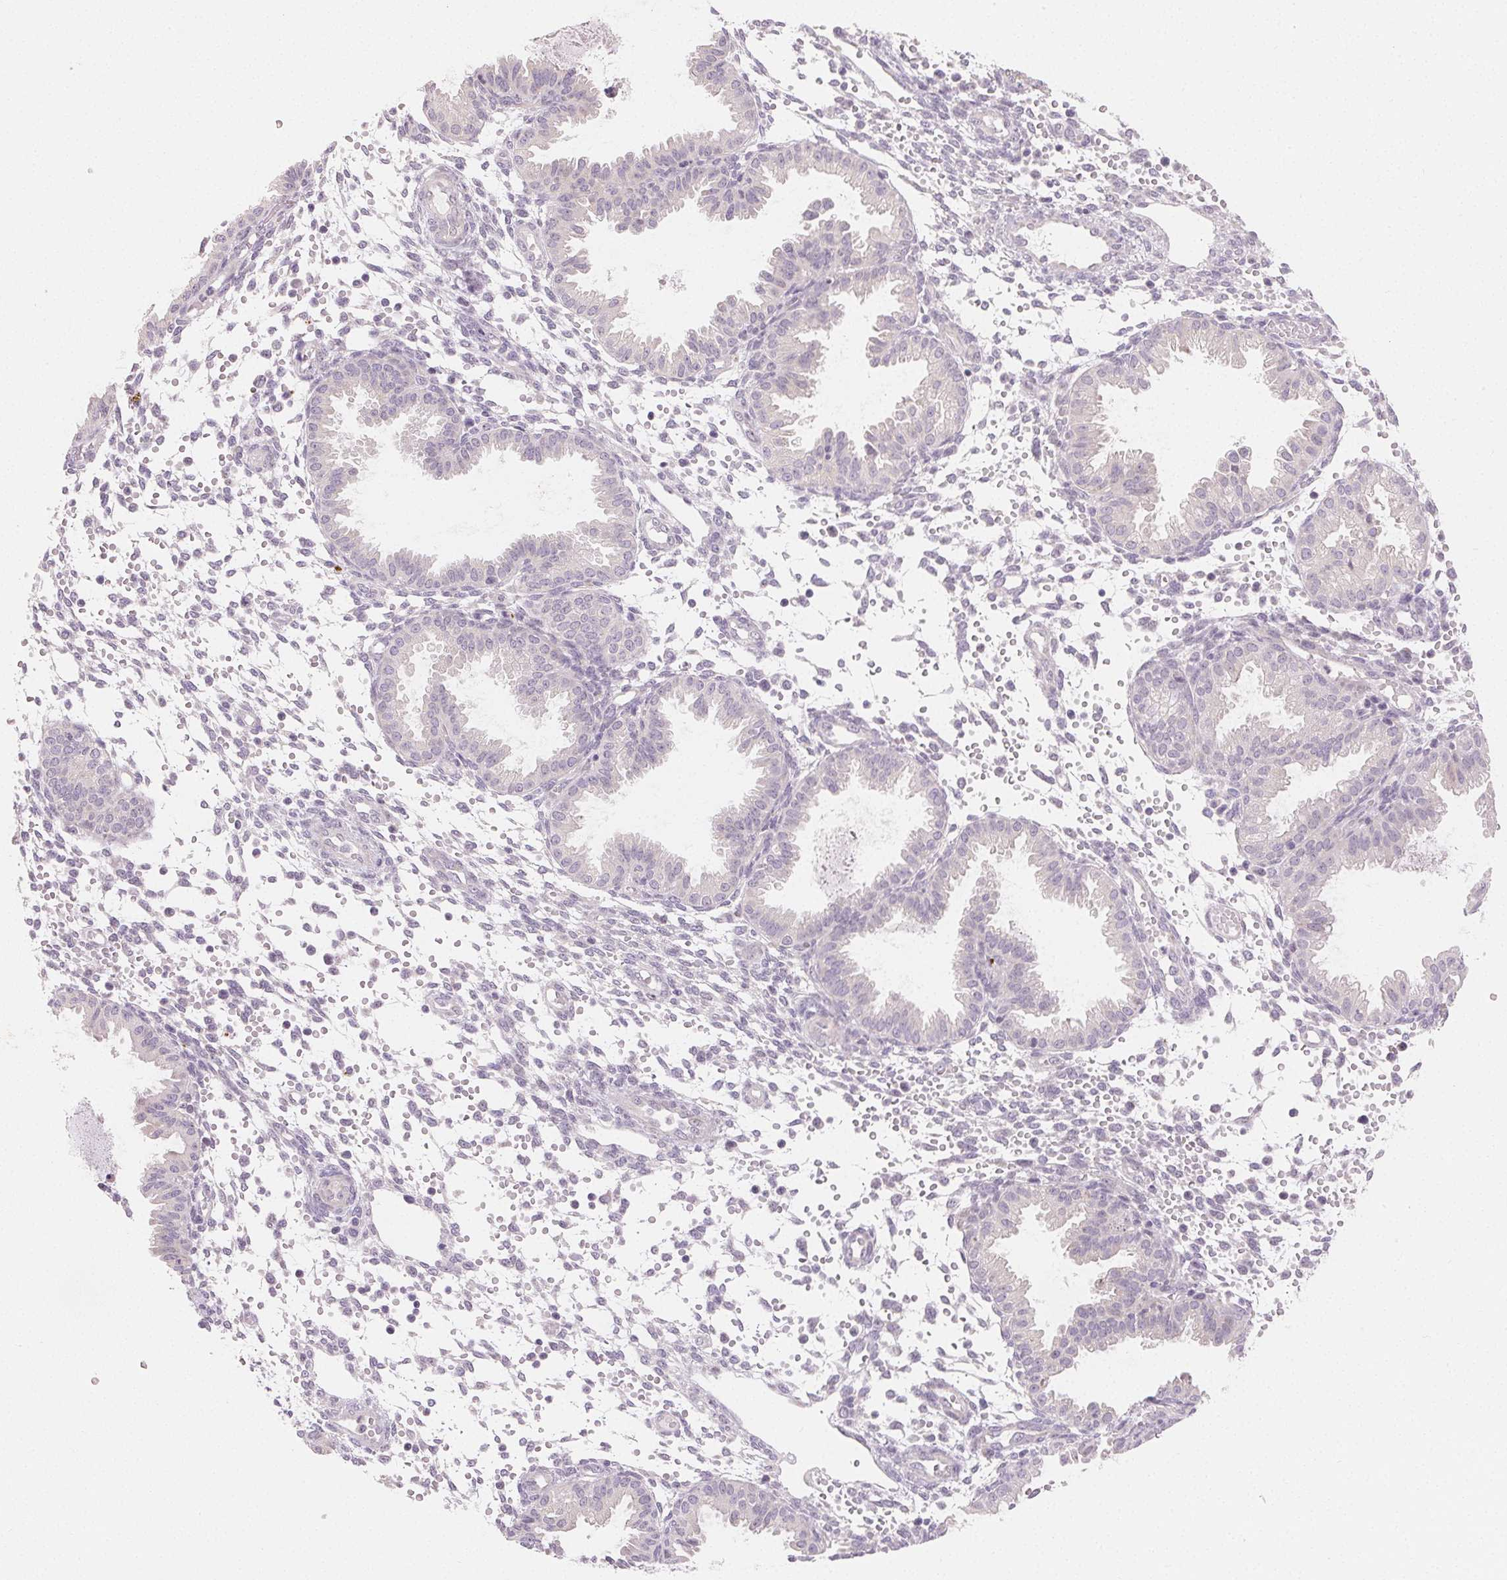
{"staining": {"intensity": "negative", "quantity": "none", "location": "none"}, "tissue": "endometrium", "cell_type": "Cells in endometrial stroma", "image_type": "normal", "snomed": [{"axis": "morphology", "description": "Normal tissue, NOS"}, {"axis": "topography", "description": "Endometrium"}], "caption": "Protein analysis of benign endometrium shows no significant positivity in cells in endometrial stroma. Nuclei are stained in blue.", "gene": "MYBL1", "patient": {"sex": "female", "age": 33}}